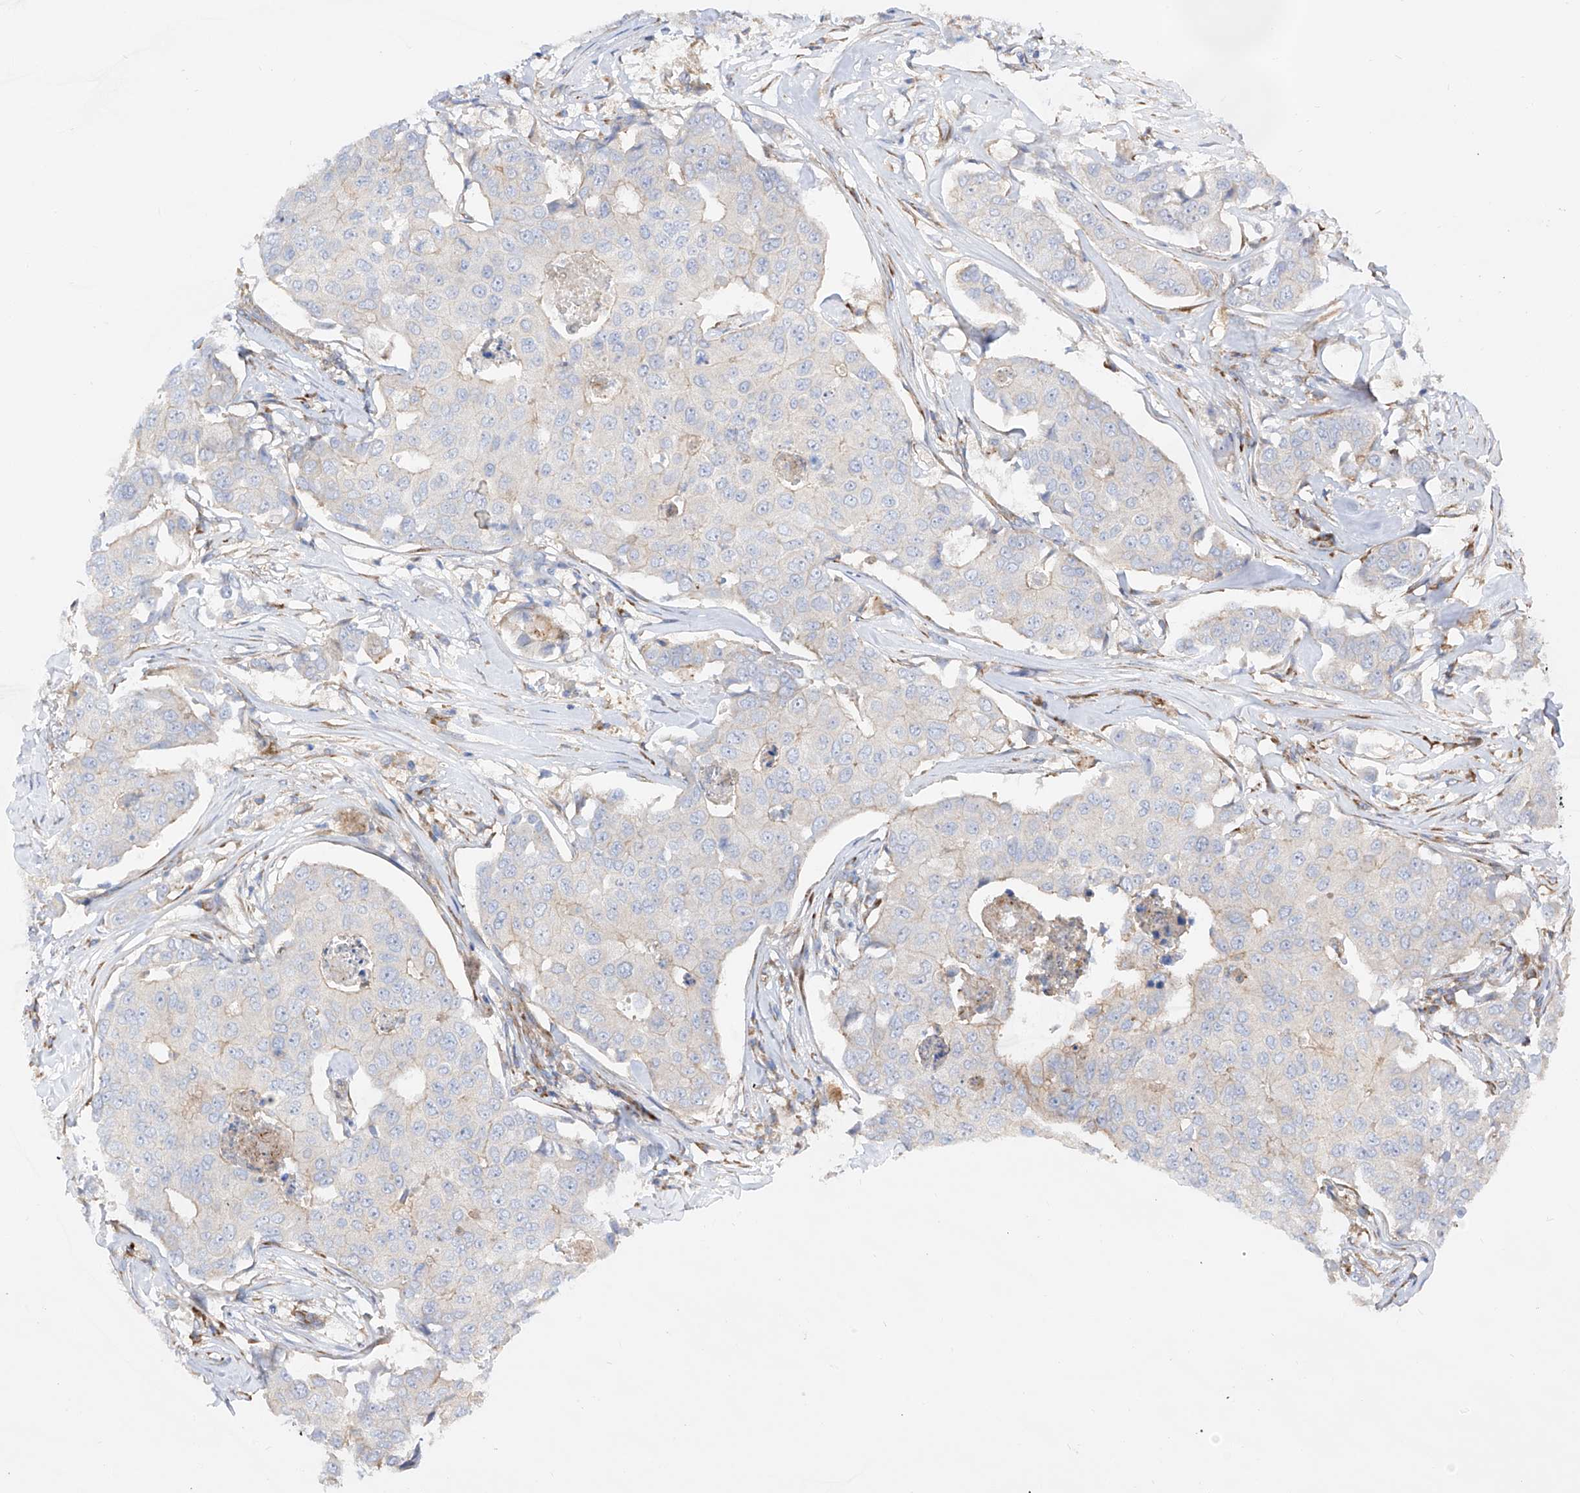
{"staining": {"intensity": "negative", "quantity": "none", "location": "none"}, "tissue": "breast cancer", "cell_type": "Tumor cells", "image_type": "cancer", "snomed": [{"axis": "morphology", "description": "Duct carcinoma"}, {"axis": "topography", "description": "Breast"}], "caption": "Protein analysis of breast cancer demonstrates no significant staining in tumor cells.", "gene": "LCA5", "patient": {"sex": "female", "age": 80}}